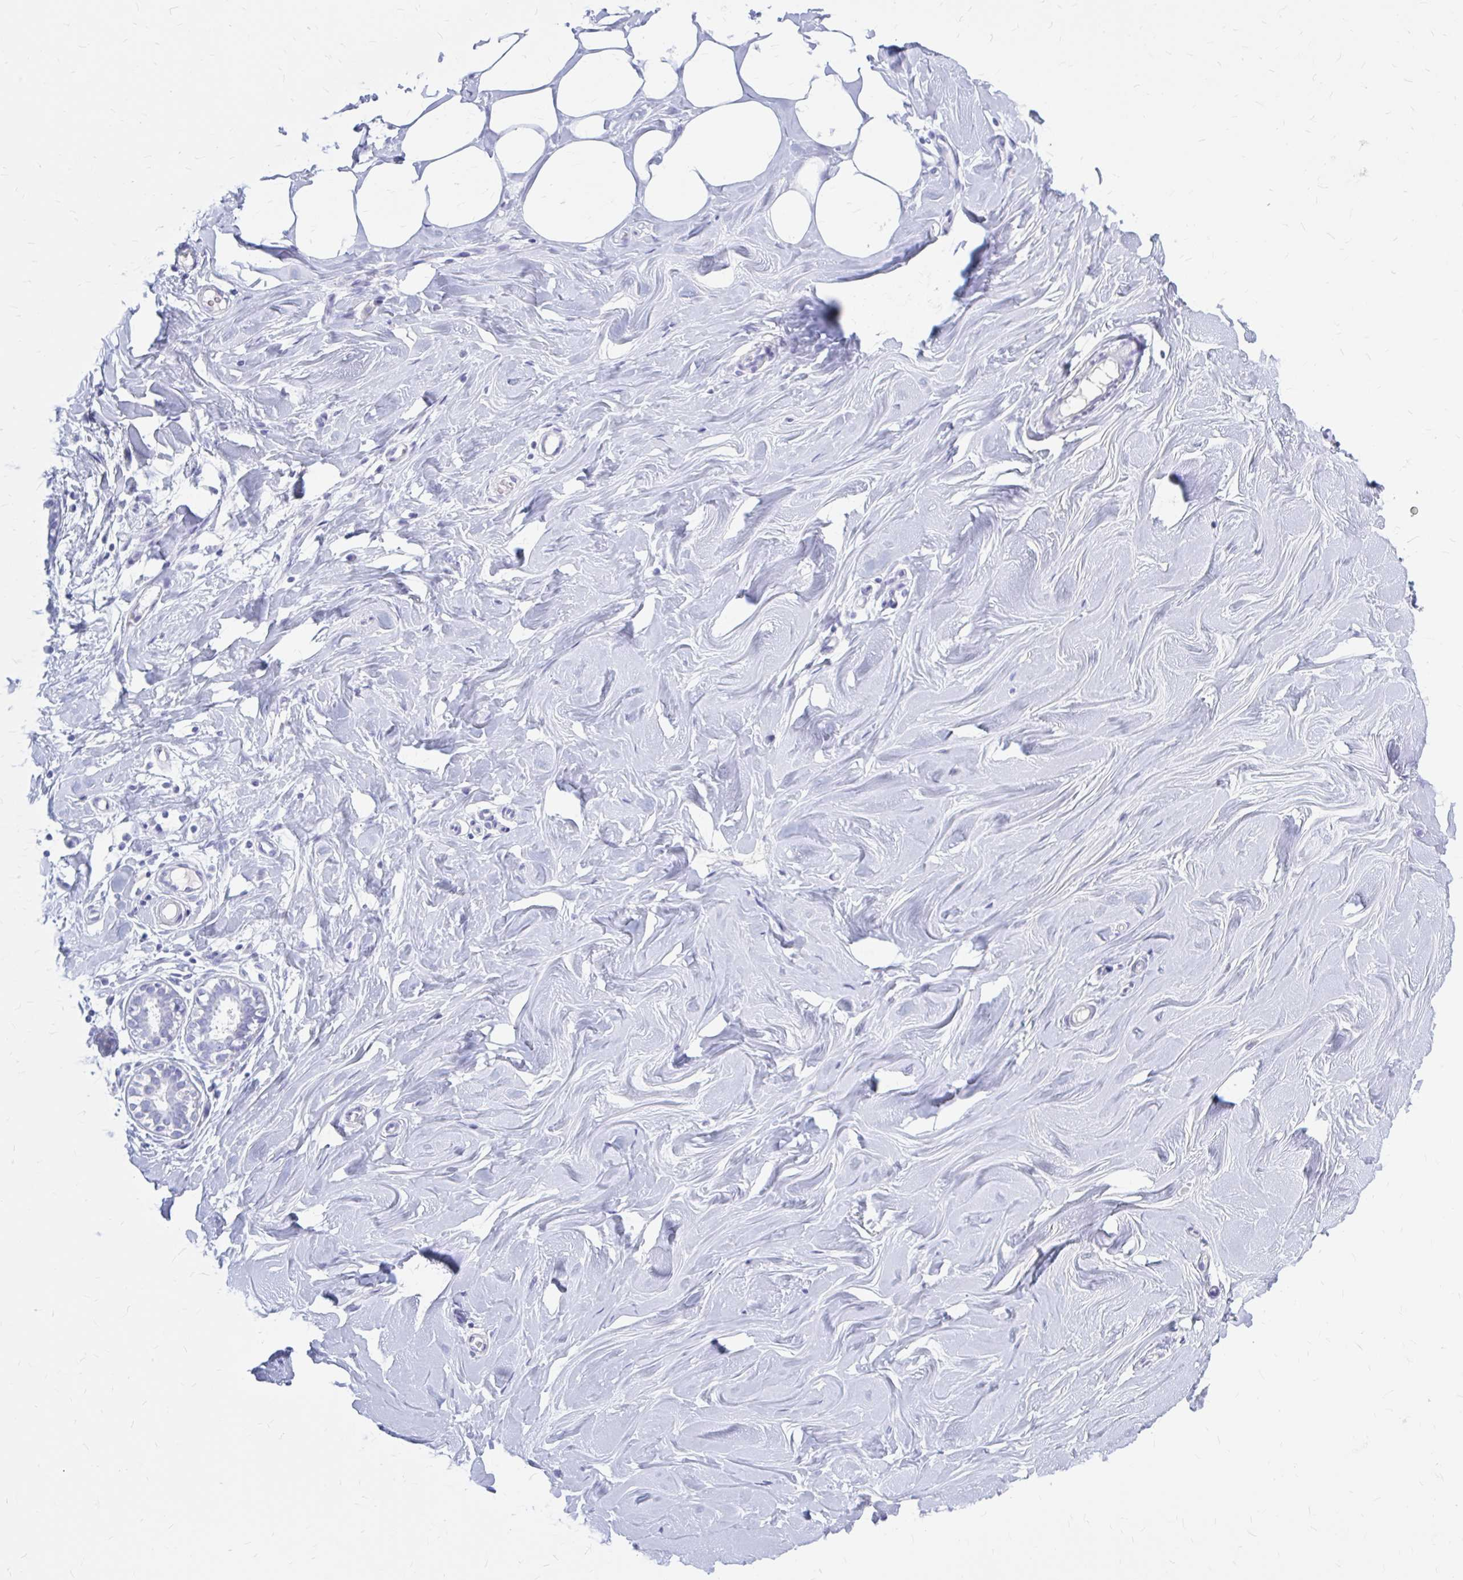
{"staining": {"intensity": "negative", "quantity": "none", "location": "none"}, "tissue": "breast", "cell_type": "Adipocytes", "image_type": "normal", "snomed": [{"axis": "morphology", "description": "Normal tissue, NOS"}, {"axis": "topography", "description": "Breast"}], "caption": "This is a image of immunohistochemistry (IHC) staining of unremarkable breast, which shows no positivity in adipocytes.", "gene": "KLHDC7A", "patient": {"sex": "female", "age": 27}}